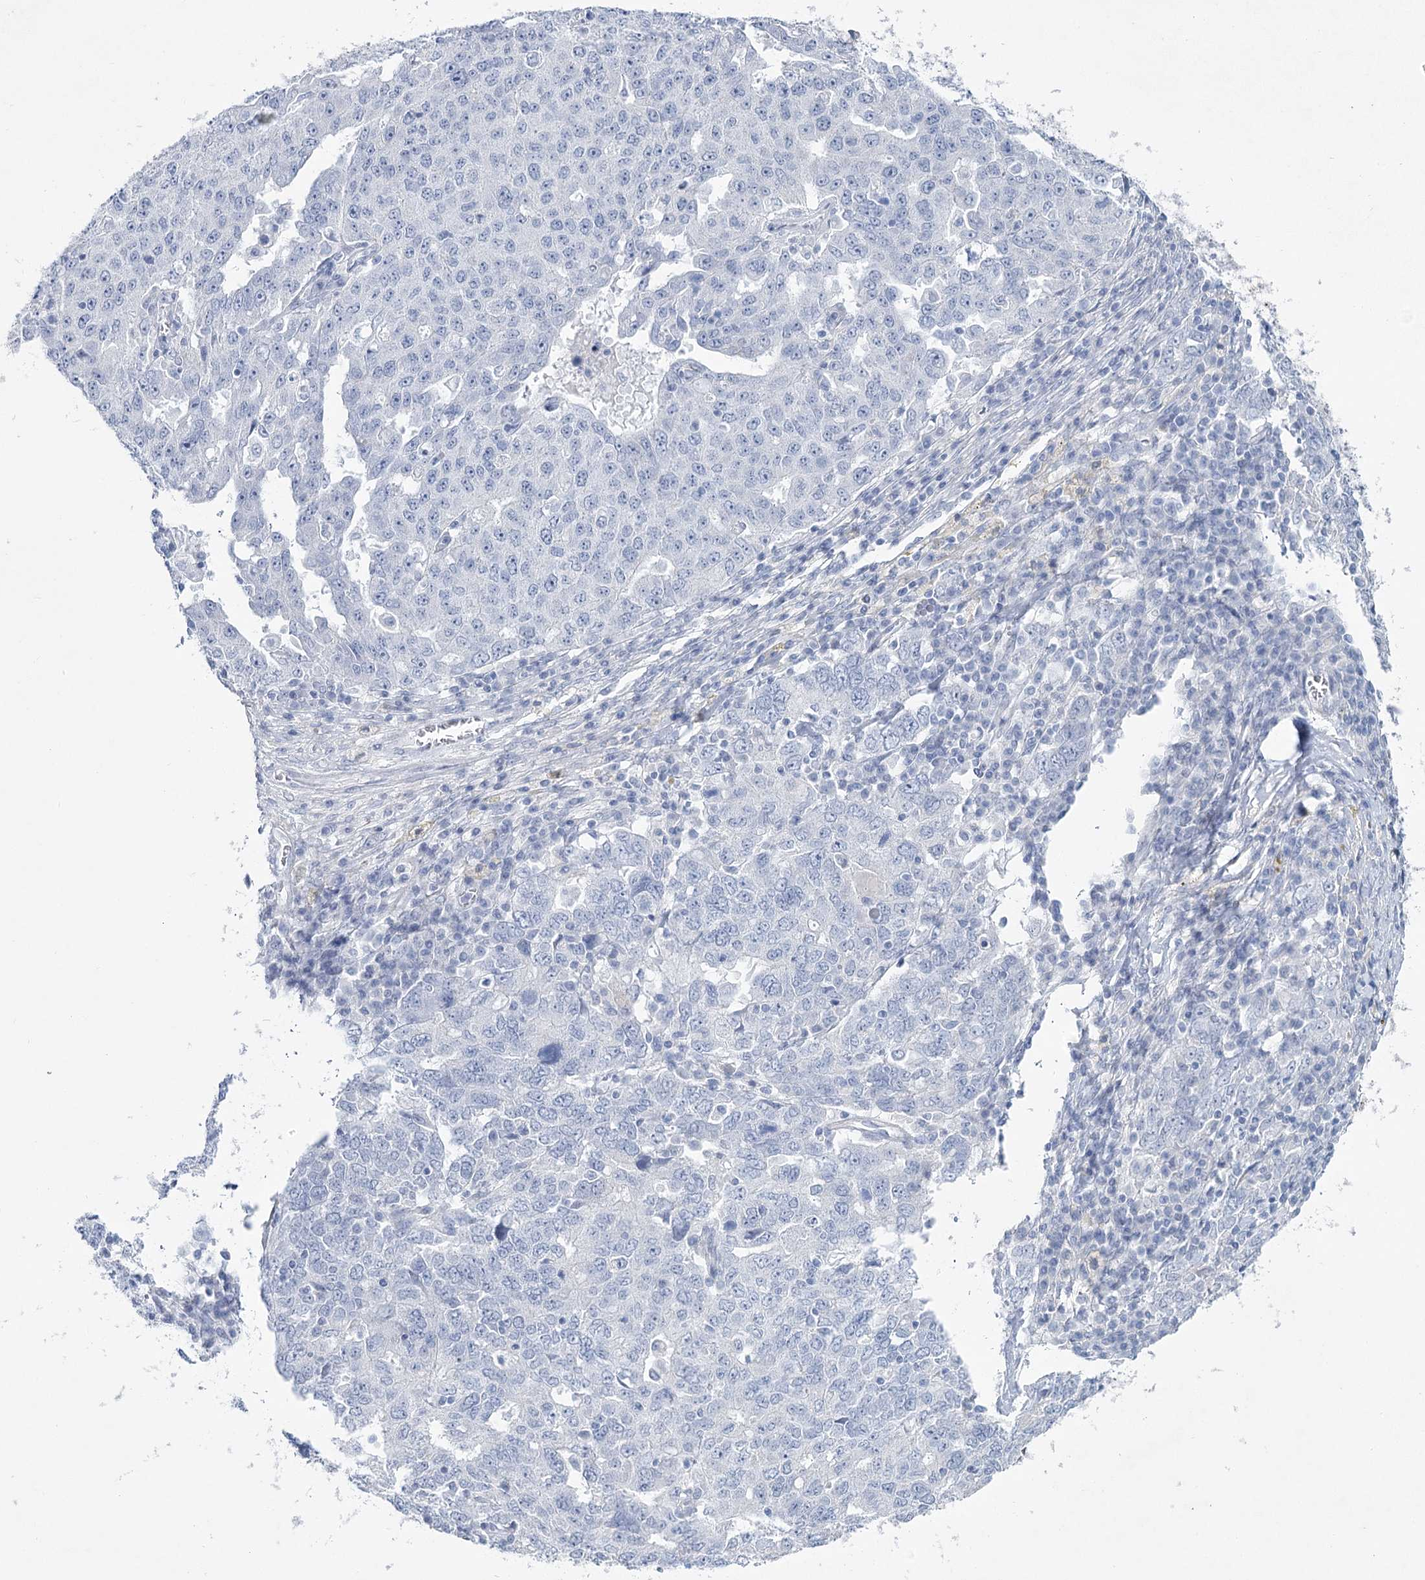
{"staining": {"intensity": "negative", "quantity": "none", "location": "none"}, "tissue": "ovarian cancer", "cell_type": "Tumor cells", "image_type": "cancer", "snomed": [{"axis": "morphology", "description": "Carcinoma, endometroid"}, {"axis": "topography", "description": "Ovary"}], "caption": "Tumor cells show no significant protein expression in ovarian endometroid carcinoma.", "gene": "CCDC88A", "patient": {"sex": "female", "age": 62}}